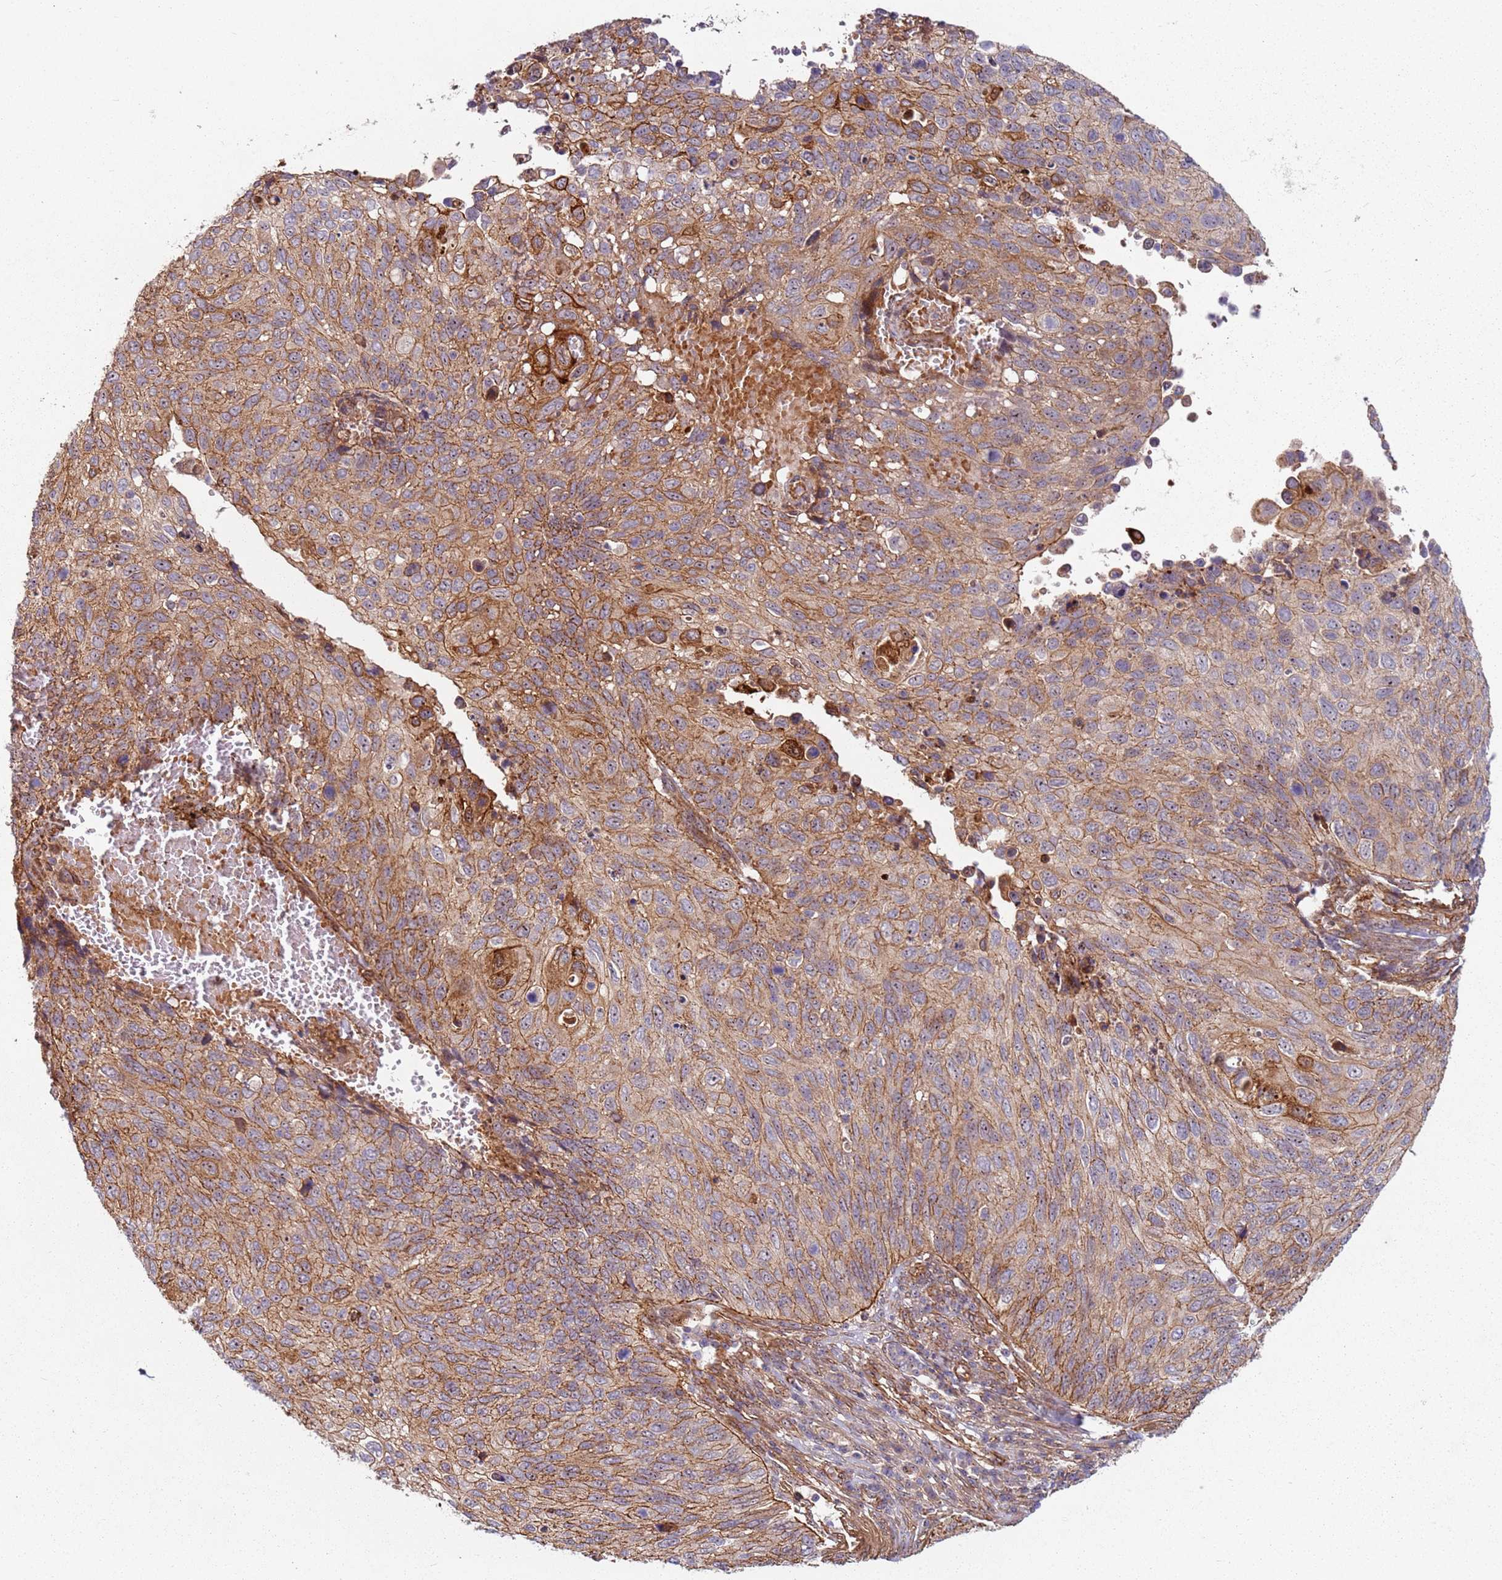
{"staining": {"intensity": "moderate", "quantity": ">75%", "location": "cytoplasmic/membranous"}, "tissue": "cervical cancer", "cell_type": "Tumor cells", "image_type": "cancer", "snomed": [{"axis": "morphology", "description": "Squamous cell carcinoma, NOS"}, {"axis": "topography", "description": "Cervix"}], "caption": "Immunohistochemistry micrograph of cervical squamous cell carcinoma stained for a protein (brown), which exhibits medium levels of moderate cytoplasmic/membranous expression in approximately >75% of tumor cells.", "gene": "C2CD4B", "patient": {"sex": "female", "age": 70}}